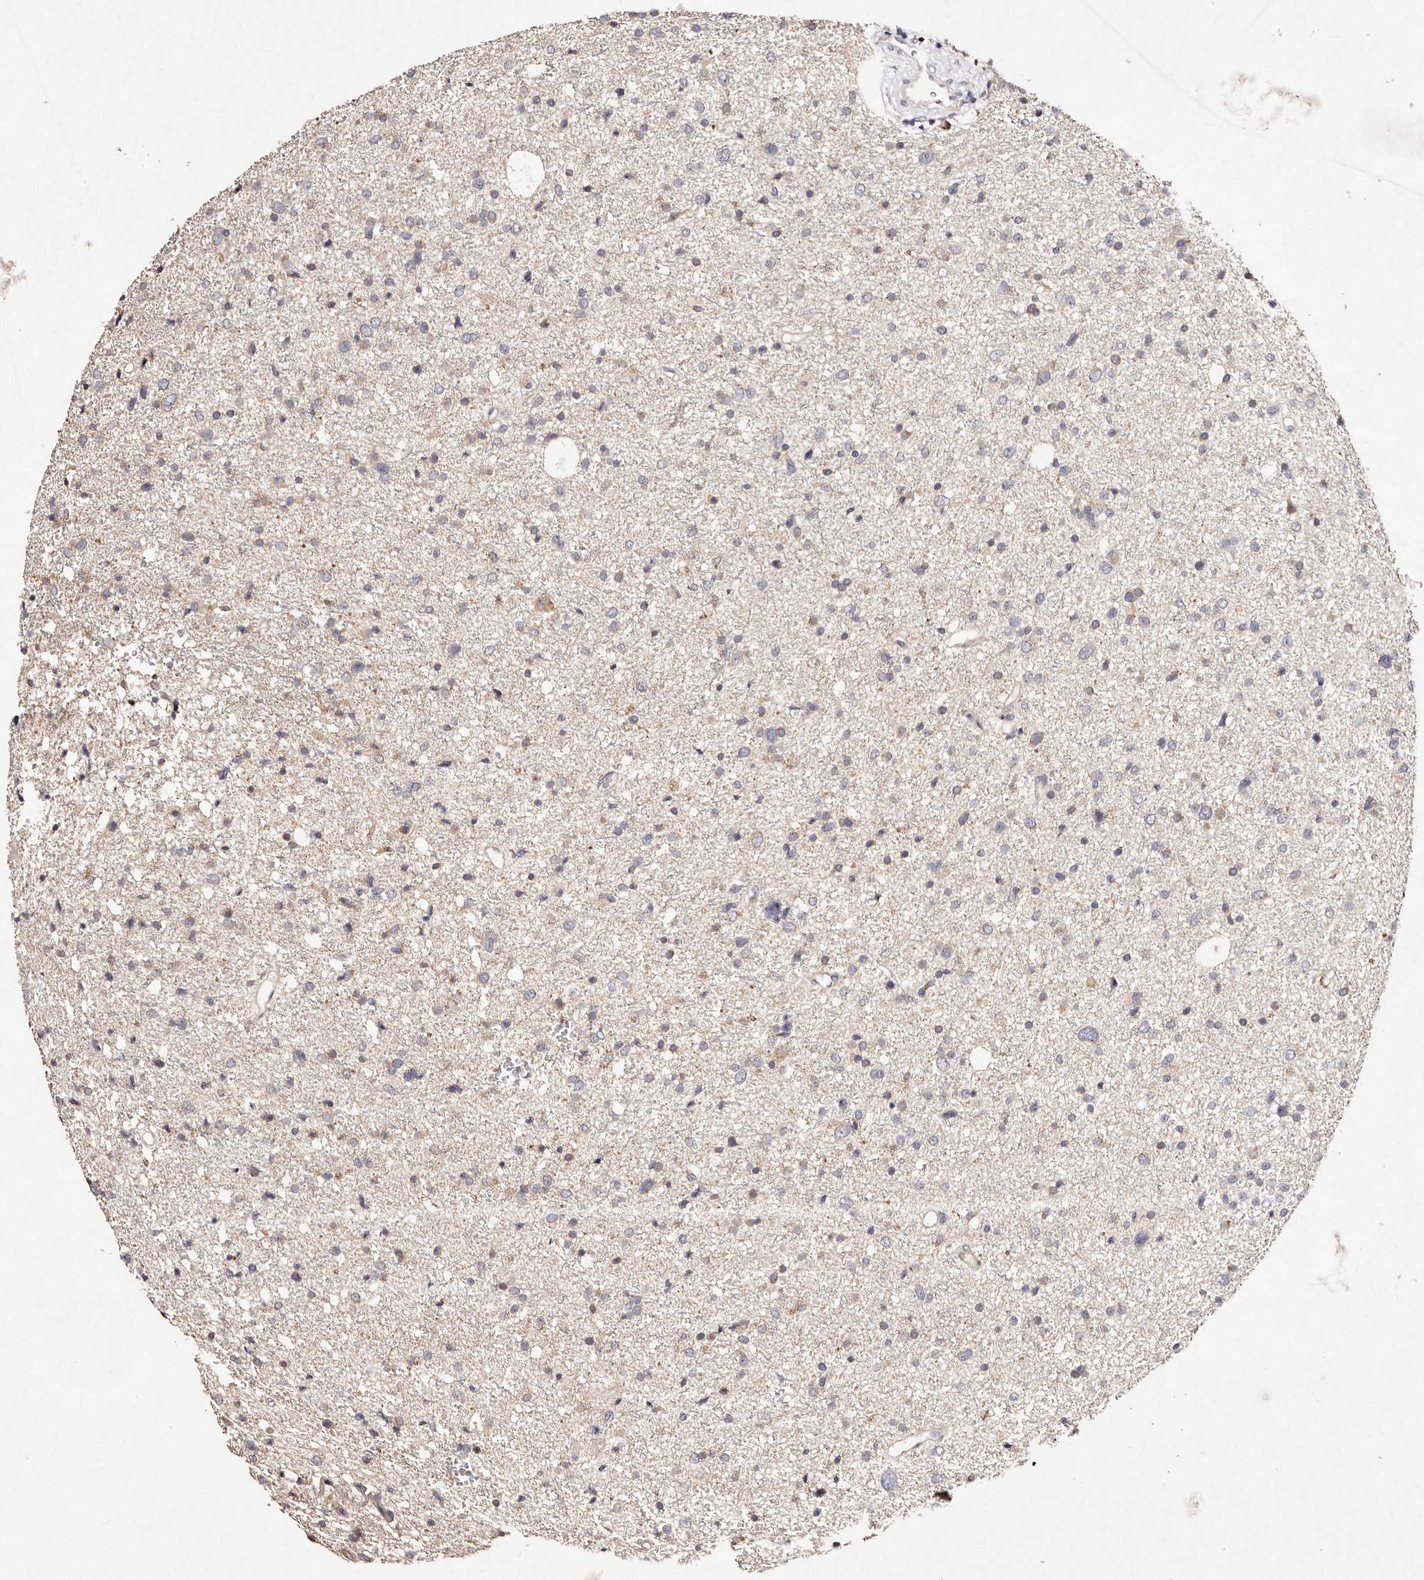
{"staining": {"intensity": "weak", "quantity": "25%-75%", "location": "cytoplasmic/membranous"}, "tissue": "glioma", "cell_type": "Tumor cells", "image_type": "cancer", "snomed": [{"axis": "morphology", "description": "Glioma, malignant, Low grade"}, {"axis": "topography", "description": "Brain"}], "caption": "This is an image of immunohistochemistry staining of glioma, which shows weak staining in the cytoplasmic/membranous of tumor cells.", "gene": "TSC2", "patient": {"sex": "female", "age": 37}}